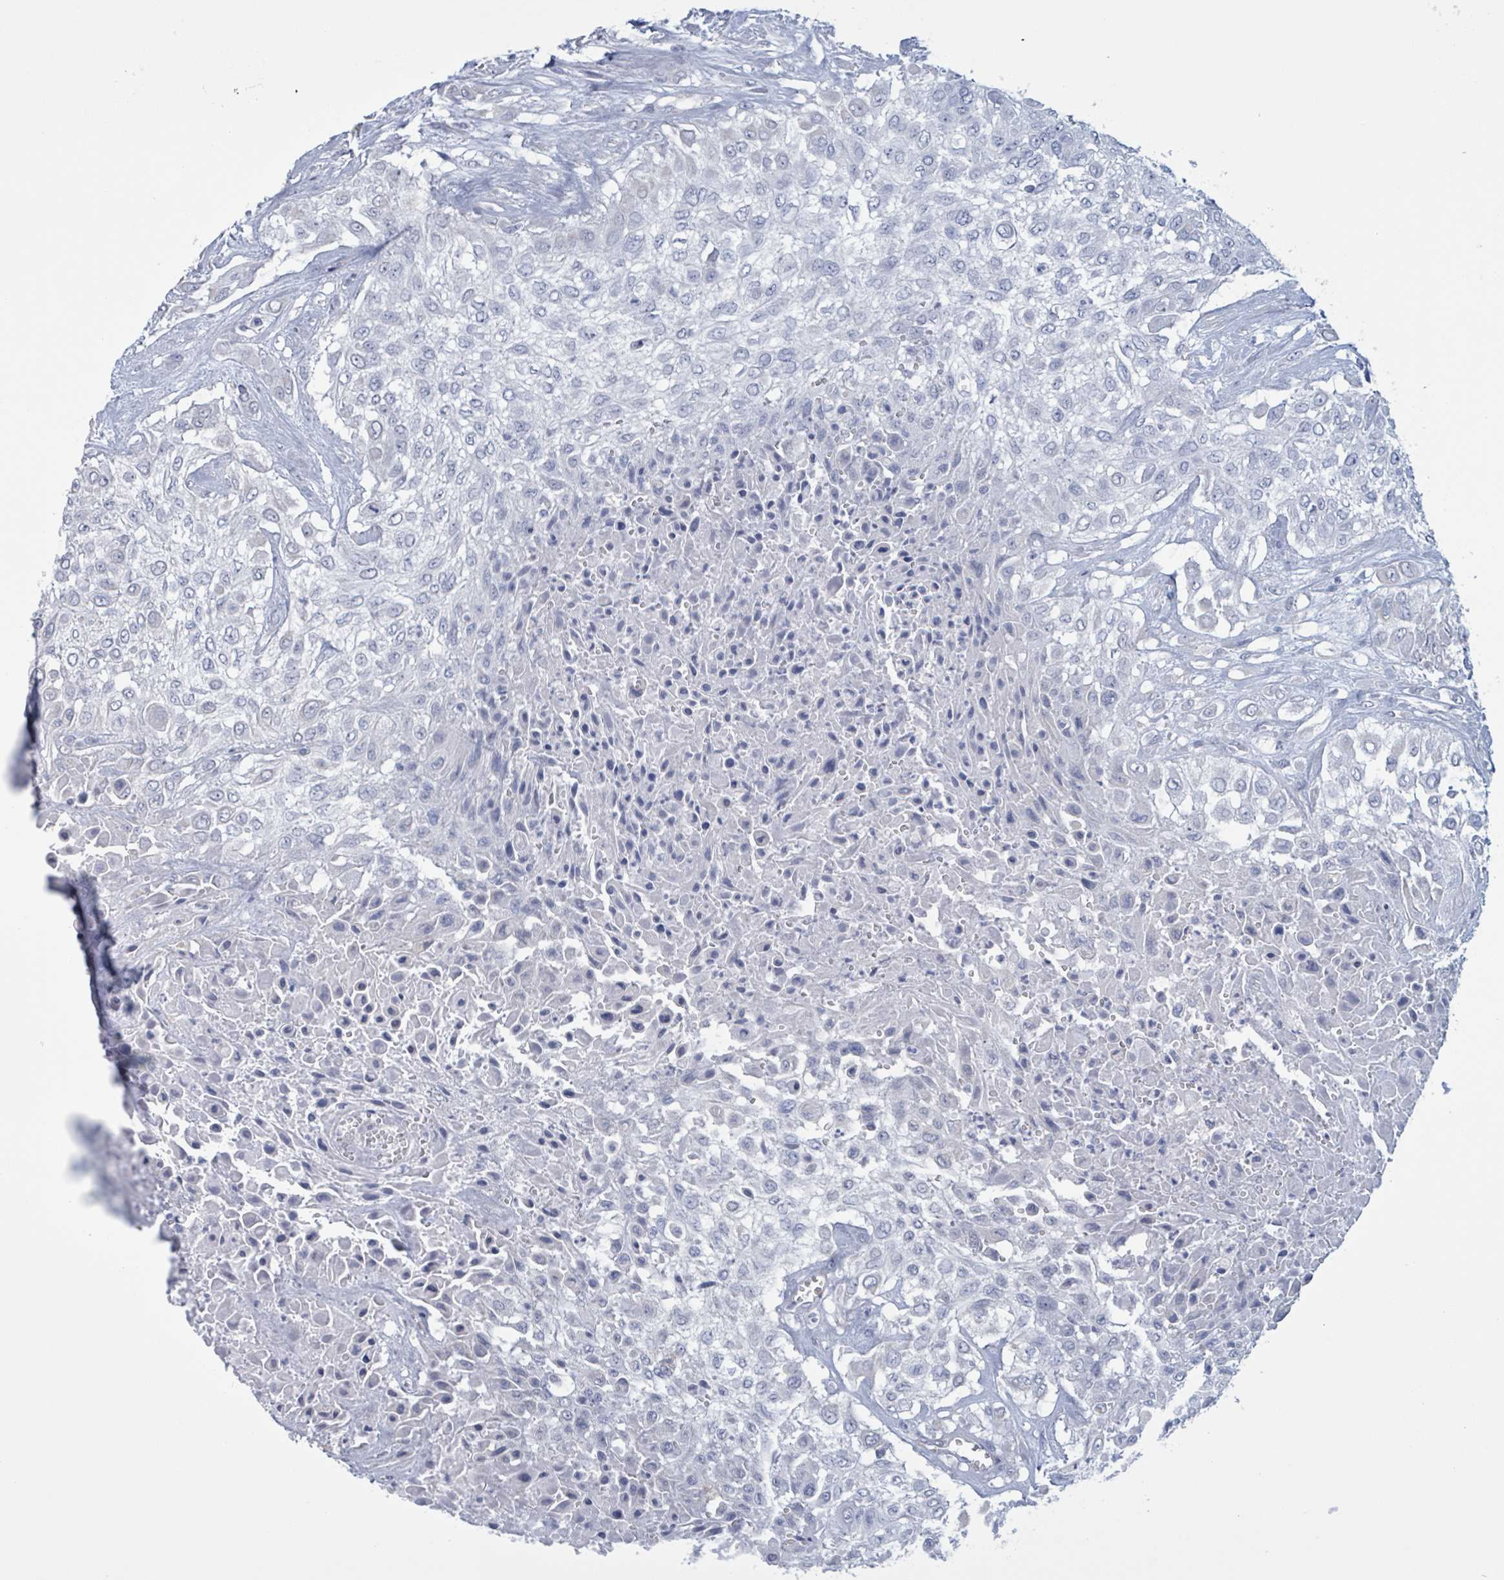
{"staining": {"intensity": "negative", "quantity": "none", "location": "none"}, "tissue": "urothelial cancer", "cell_type": "Tumor cells", "image_type": "cancer", "snomed": [{"axis": "morphology", "description": "Urothelial carcinoma, High grade"}, {"axis": "topography", "description": "Urinary bladder"}], "caption": "Tumor cells show no significant protein staining in urothelial cancer.", "gene": "CT45A5", "patient": {"sex": "male", "age": 57}}